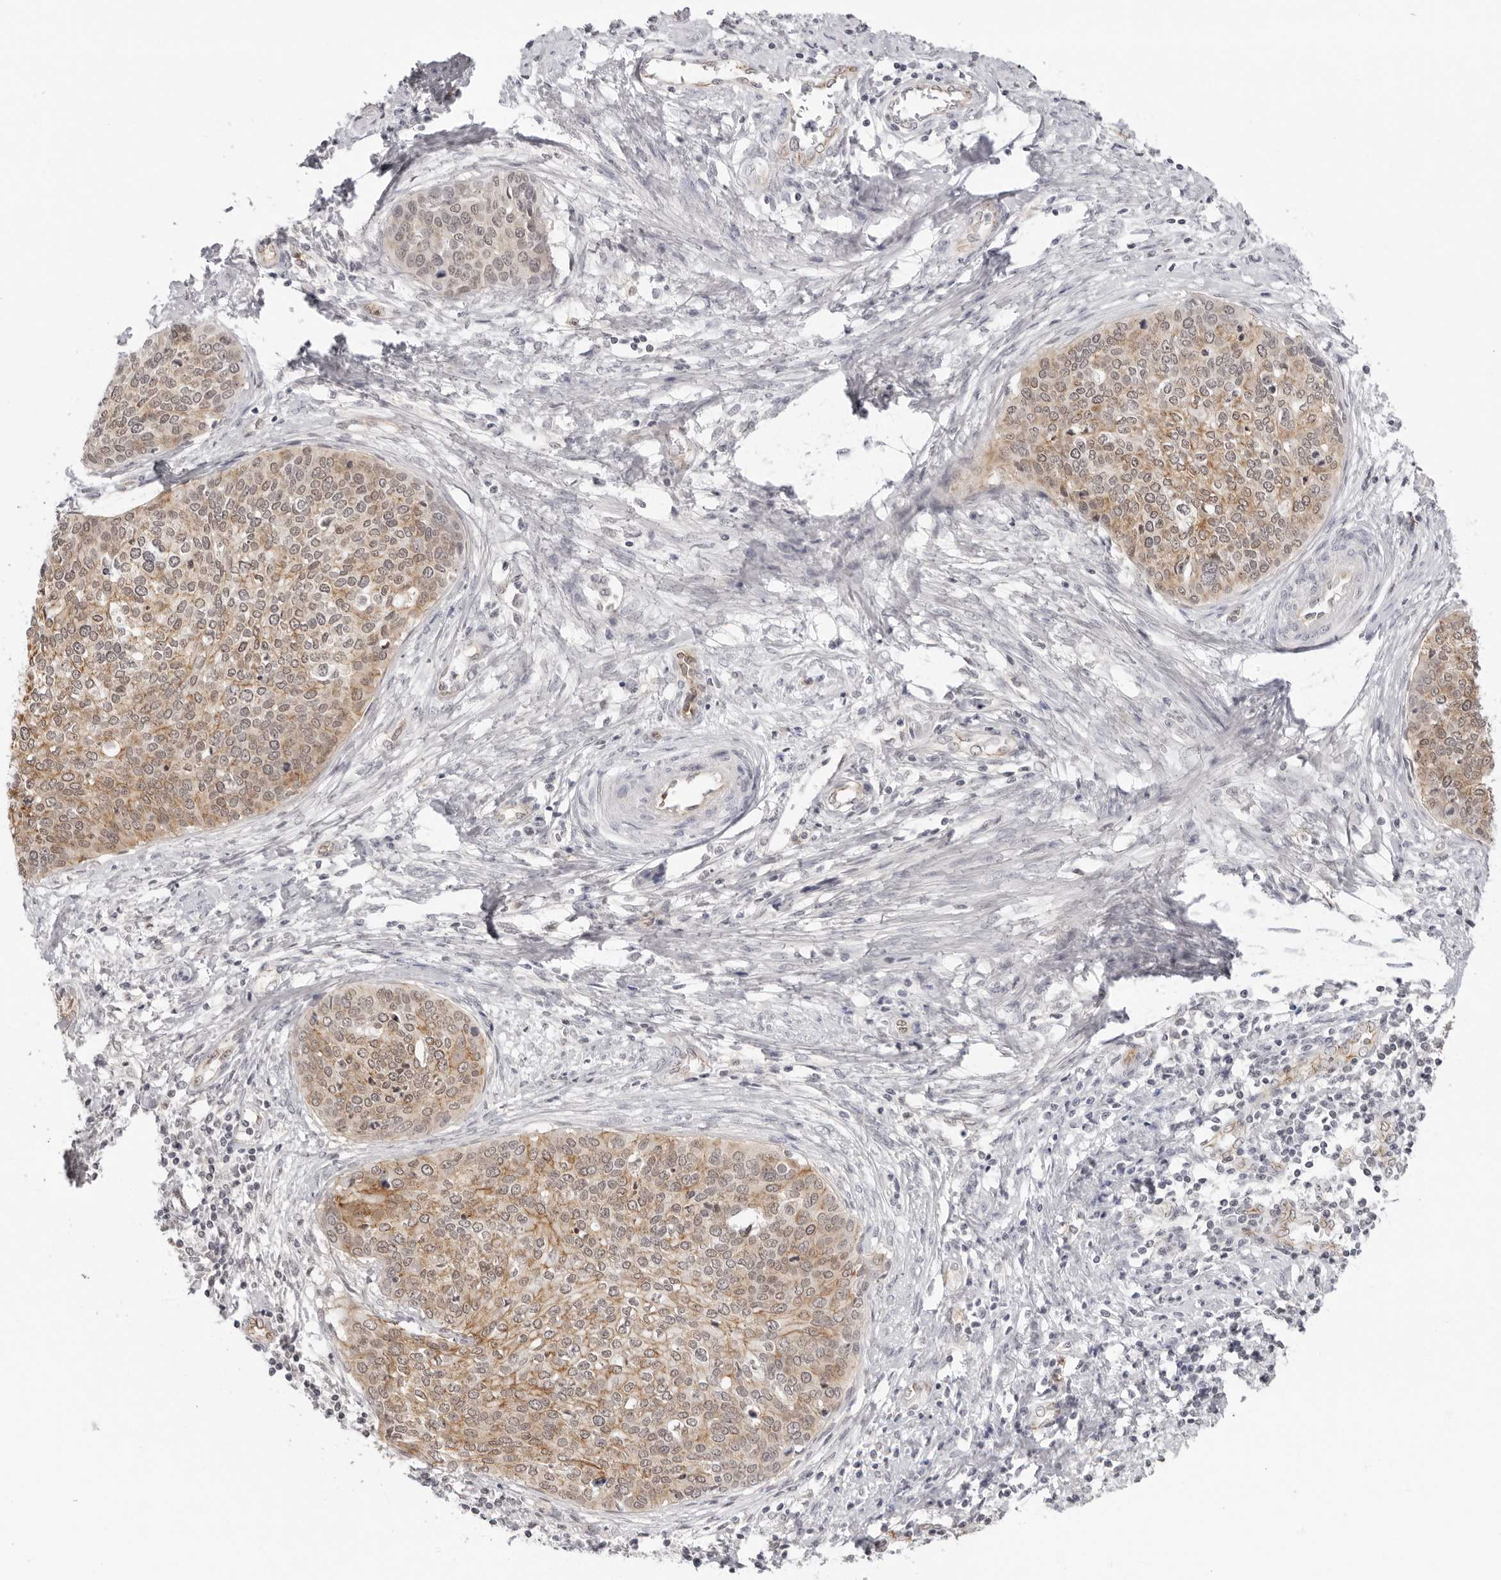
{"staining": {"intensity": "moderate", "quantity": "25%-75%", "location": "cytoplasmic/membranous,nuclear"}, "tissue": "cervical cancer", "cell_type": "Tumor cells", "image_type": "cancer", "snomed": [{"axis": "morphology", "description": "Squamous cell carcinoma, NOS"}, {"axis": "topography", "description": "Cervix"}], "caption": "Tumor cells exhibit medium levels of moderate cytoplasmic/membranous and nuclear staining in approximately 25%-75% of cells in human cervical cancer (squamous cell carcinoma).", "gene": "TRAPPC3", "patient": {"sex": "female", "age": 37}}